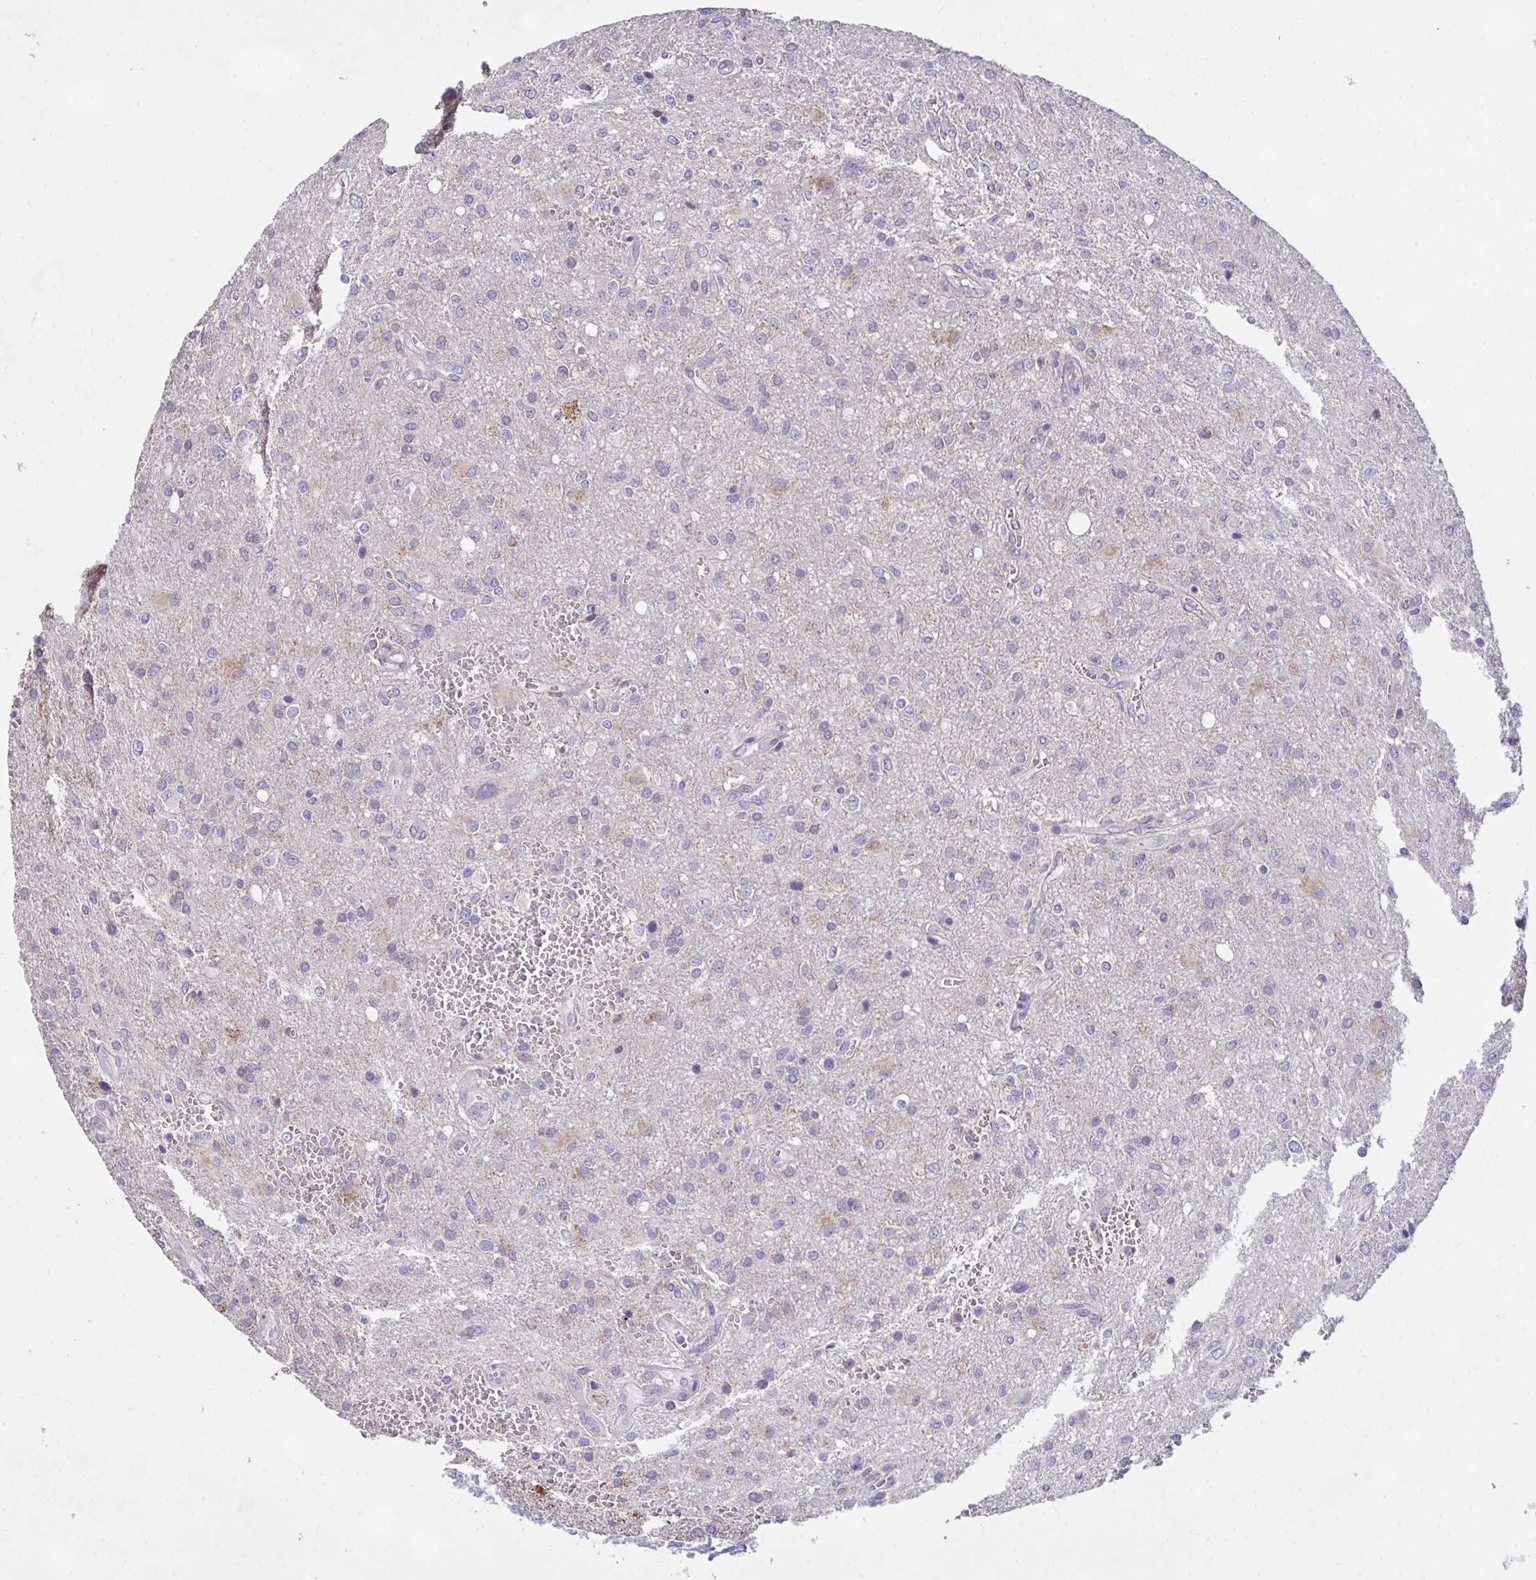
{"staining": {"intensity": "negative", "quantity": "none", "location": "none"}, "tissue": "glioma", "cell_type": "Tumor cells", "image_type": "cancer", "snomed": [{"axis": "morphology", "description": "Glioma, malignant, Low grade"}, {"axis": "topography", "description": "Brain"}], "caption": "This is a image of IHC staining of glioma, which shows no positivity in tumor cells. The staining was performed using DAB to visualize the protein expression in brown, while the nuclei were stained in blue with hematoxylin (Magnification: 20x).", "gene": "CEP63", "patient": {"sex": "male", "age": 66}}